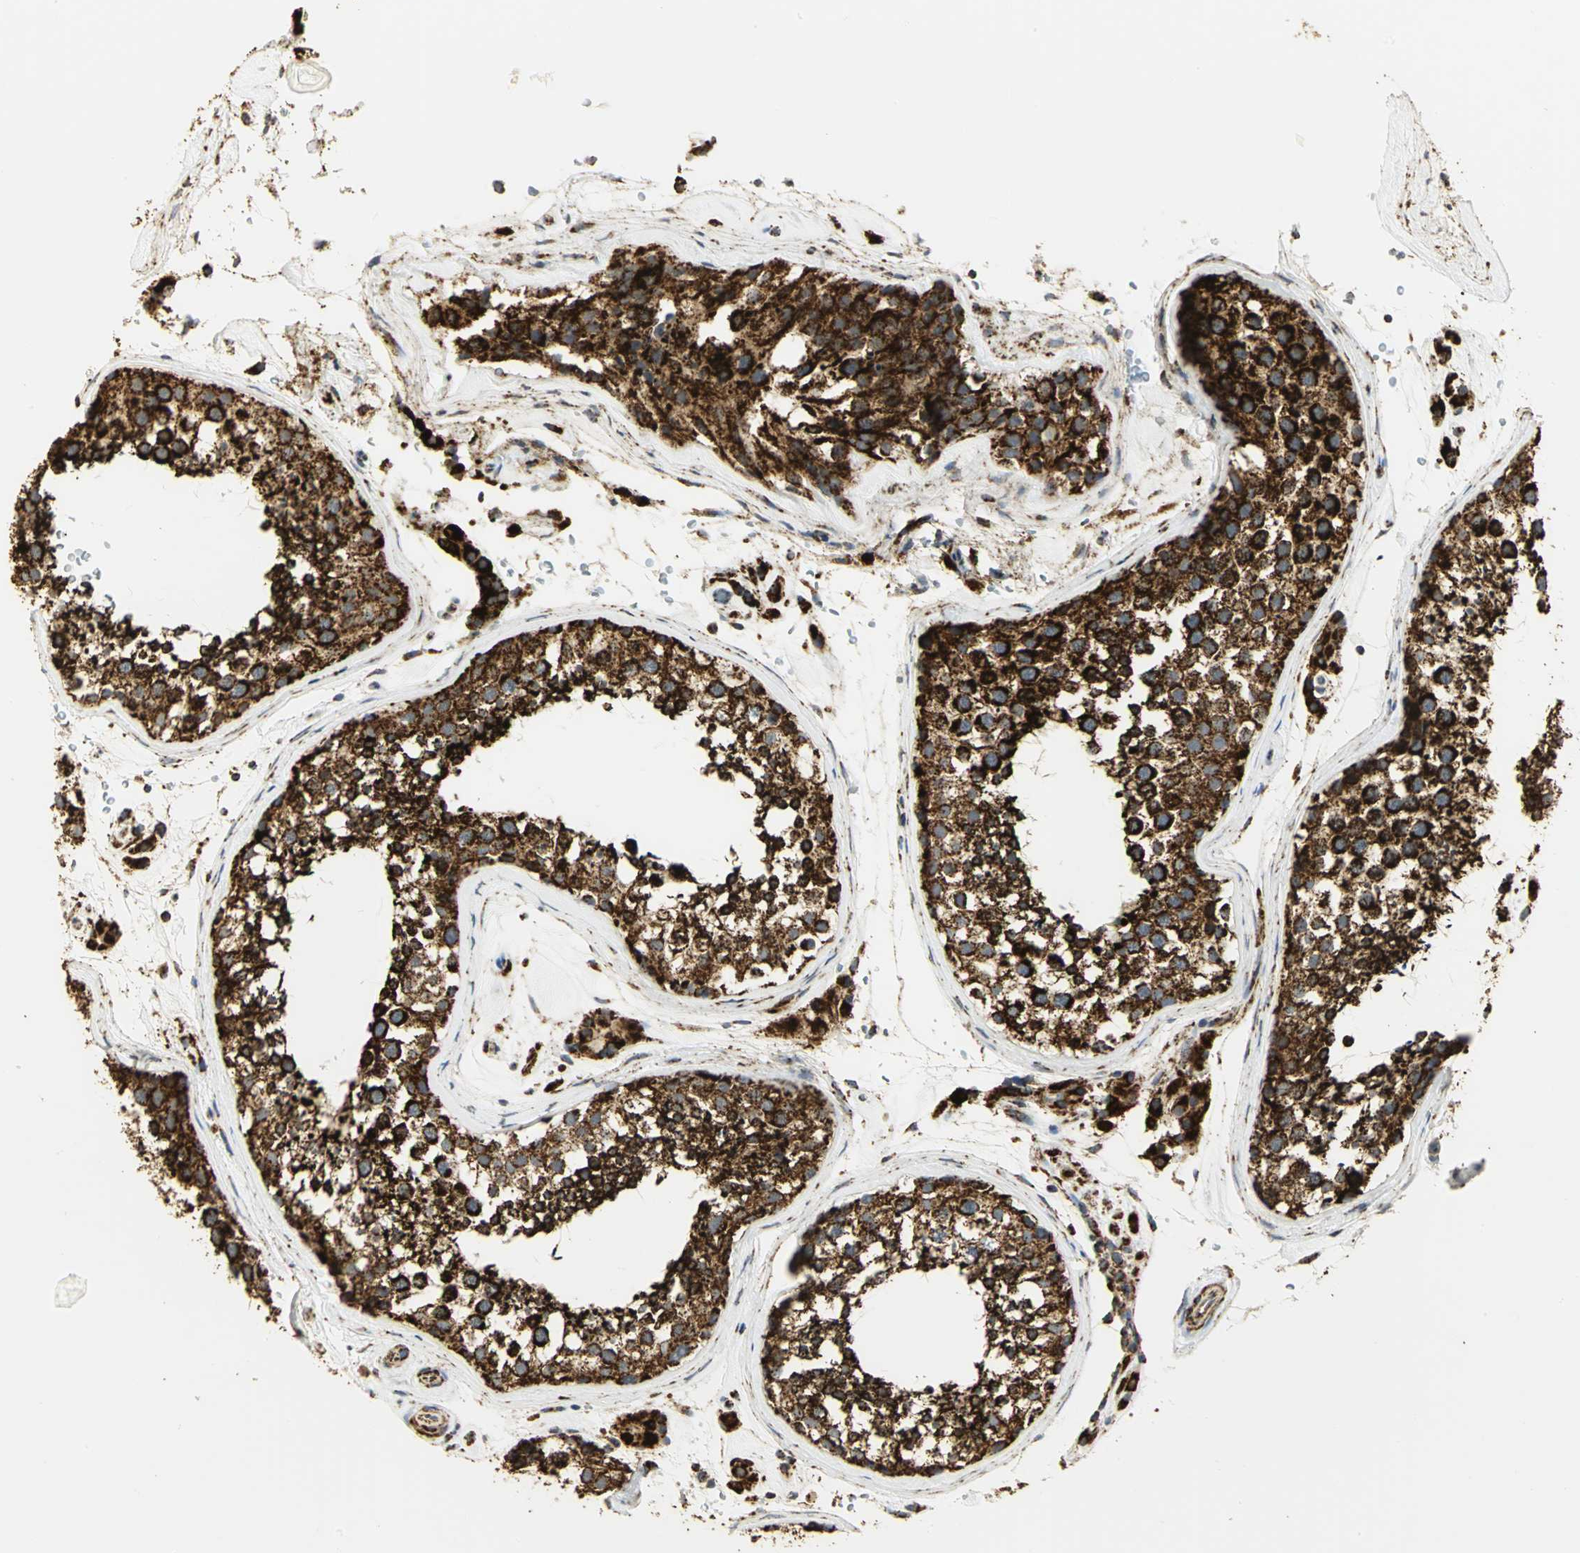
{"staining": {"intensity": "strong", "quantity": ">75%", "location": "cytoplasmic/membranous"}, "tissue": "testis", "cell_type": "Cells in seminiferous ducts", "image_type": "normal", "snomed": [{"axis": "morphology", "description": "Normal tissue, NOS"}, {"axis": "topography", "description": "Testis"}], "caption": "Strong cytoplasmic/membranous staining is present in approximately >75% of cells in seminiferous ducts in normal testis. (DAB (3,3'-diaminobenzidine) IHC with brightfield microscopy, high magnification).", "gene": "VDAC1", "patient": {"sex": "male", "age": 46}}